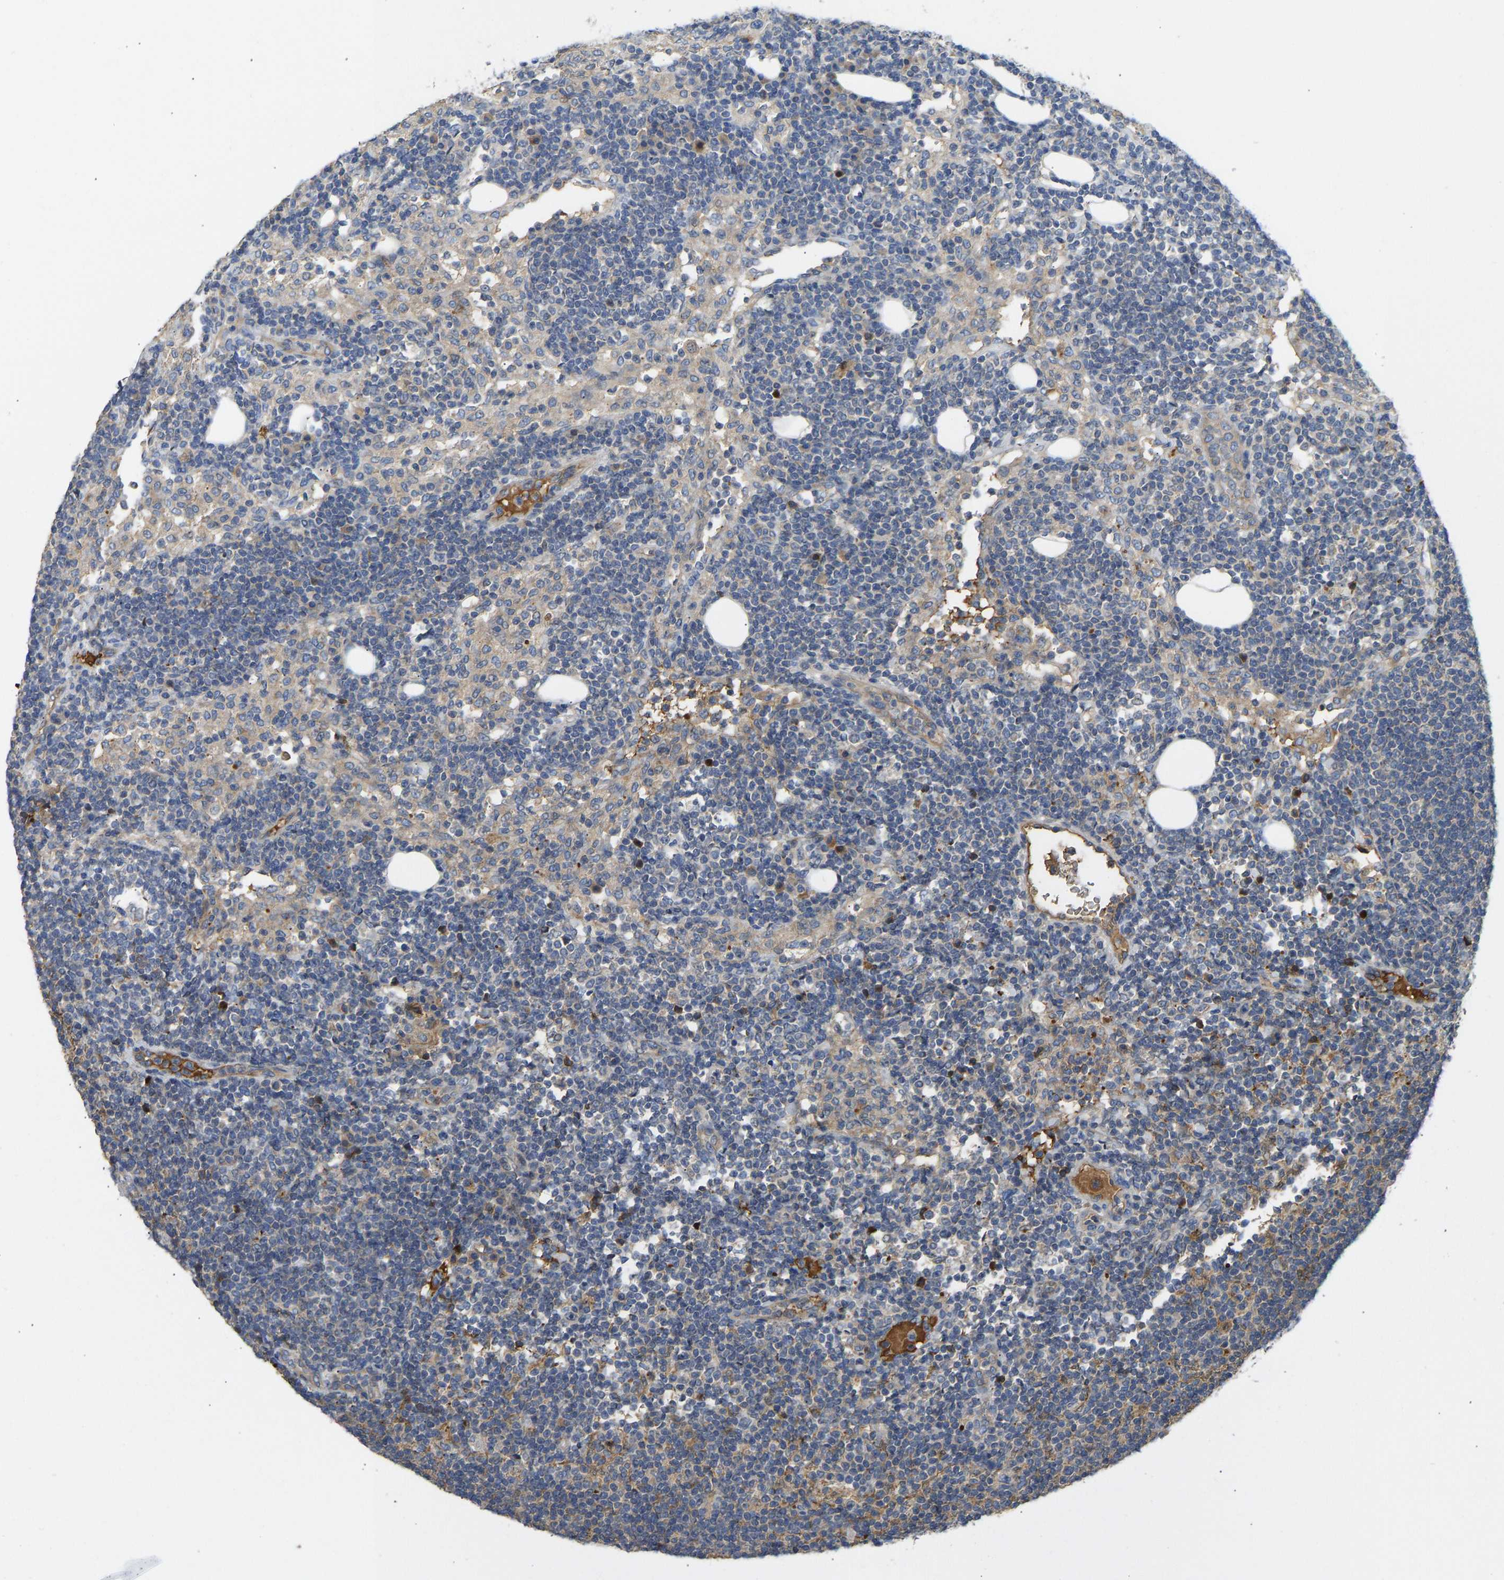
{"staining": {"intensity": "weak", "quantity": "25%-75%", "location": "cytoplasmic/membranous"}, "tissue": "lymph node", "cell_type": "Germinal center cells", "image_type": "normal", "snomed": [{"axis": "morphology", "description": "Normal tissue, NOS"}, {"axis": "morphology", "description": "Carcinoid, malignant, NOS"}, {"axis": "topography", "description": "Lymph node"}], "caption": "This is a photomicrograph of immunohistochemistry staining of normal lymph node, which shows weak staining in the cytoplasmic/membranous of germinal center cells.", "gene": "VCPKMT", "patient": {"sex": "male", "age": 47}}